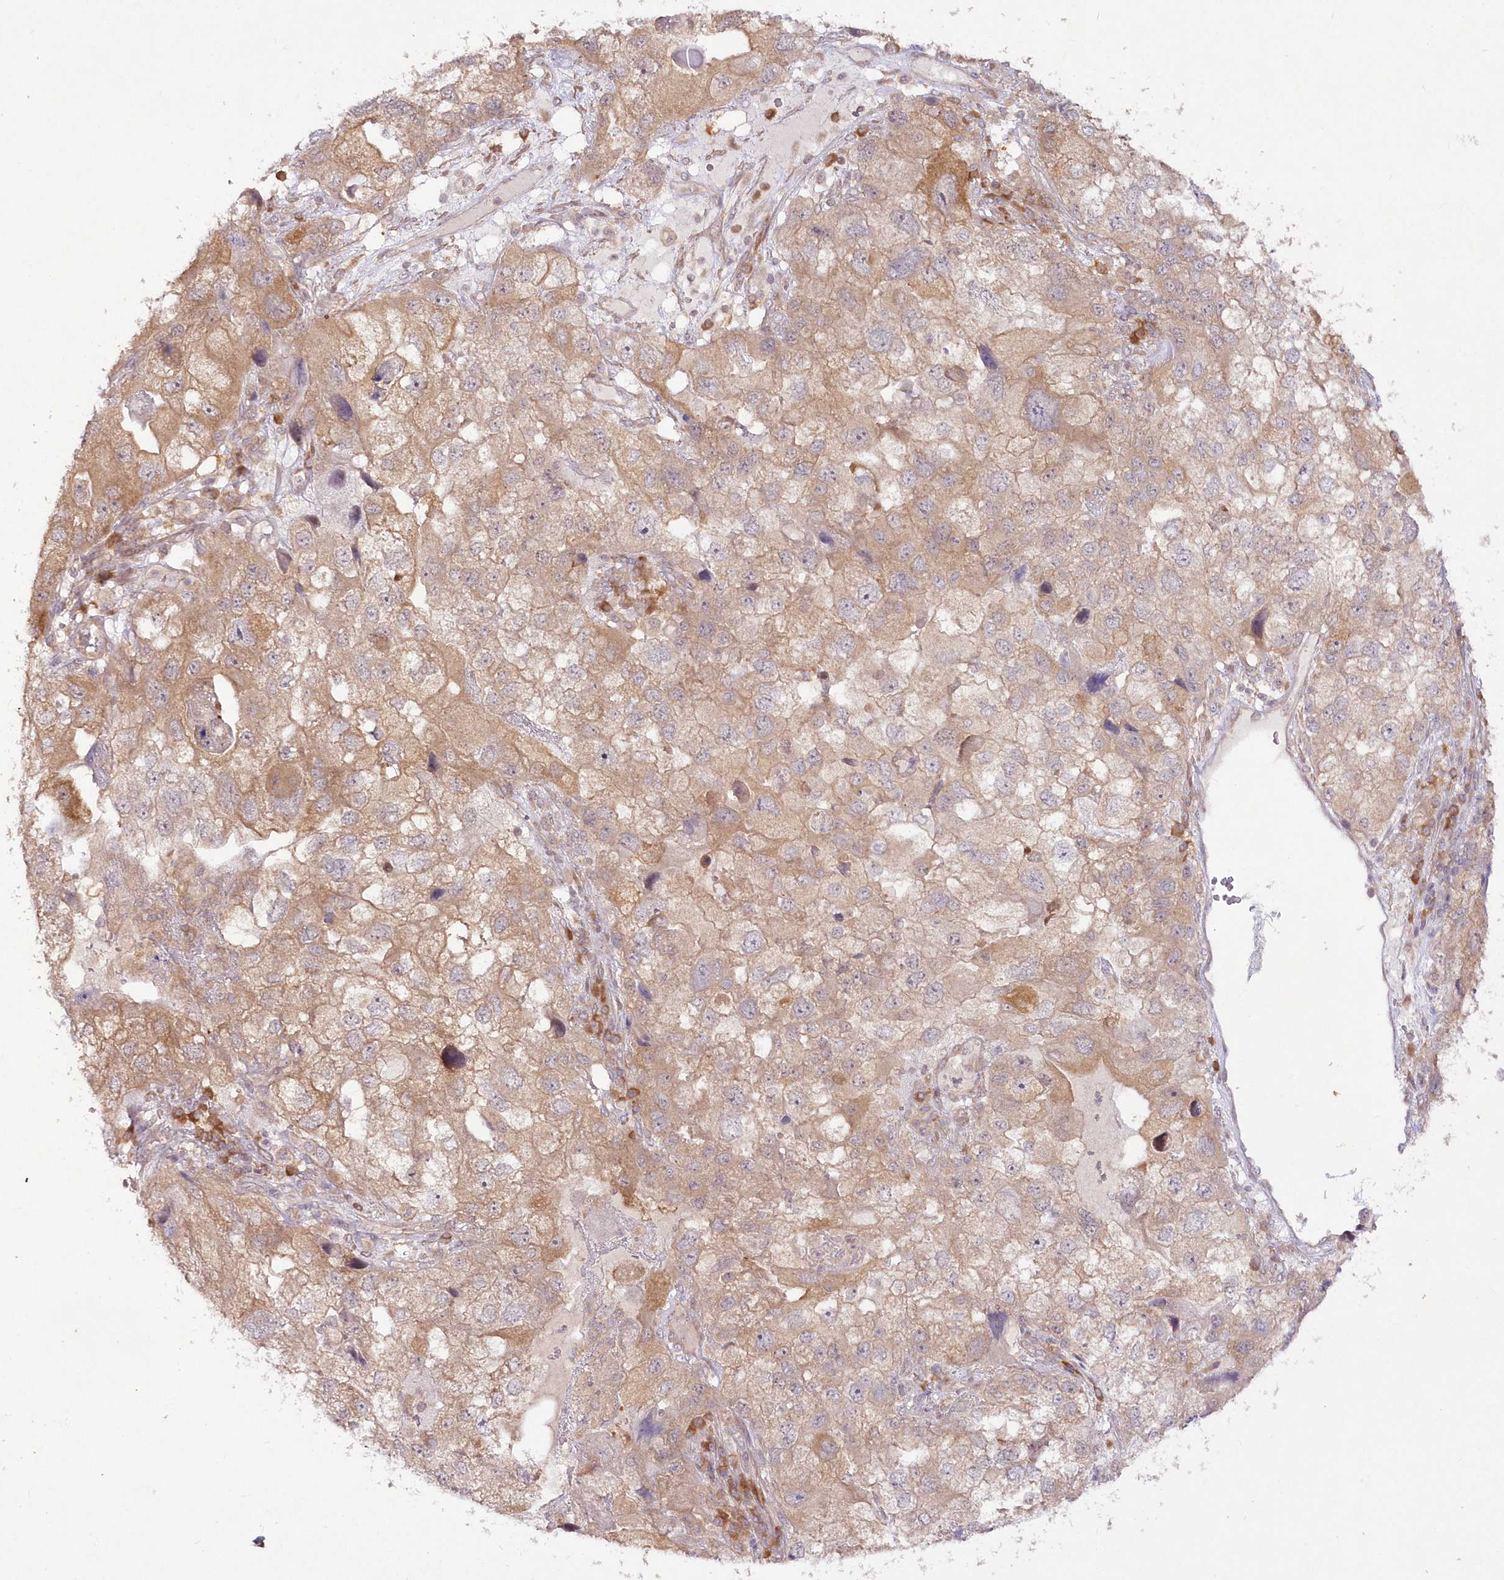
{"staining": {"intensity": "moderate", "quantity": ">75%", "location": "cytoplasmic/membranous"}, "tissue": "endometrial cancer", "cell_type": "Tumor cells", "image_type": "cancer", "snomed": [{"axis": "morphology", "description": "Adenocarcinoma, NOS"}, {"axis": "topography", "description": "Endometrium"}], "caption": "Immunohistochemical staining of endometrial cancer exhibits moderate cytoplasmic/membranous protein expression in approximately >75% of tumor cells.", "gene": "IPMK", "patient": {"sex": "female", "age": 49}}